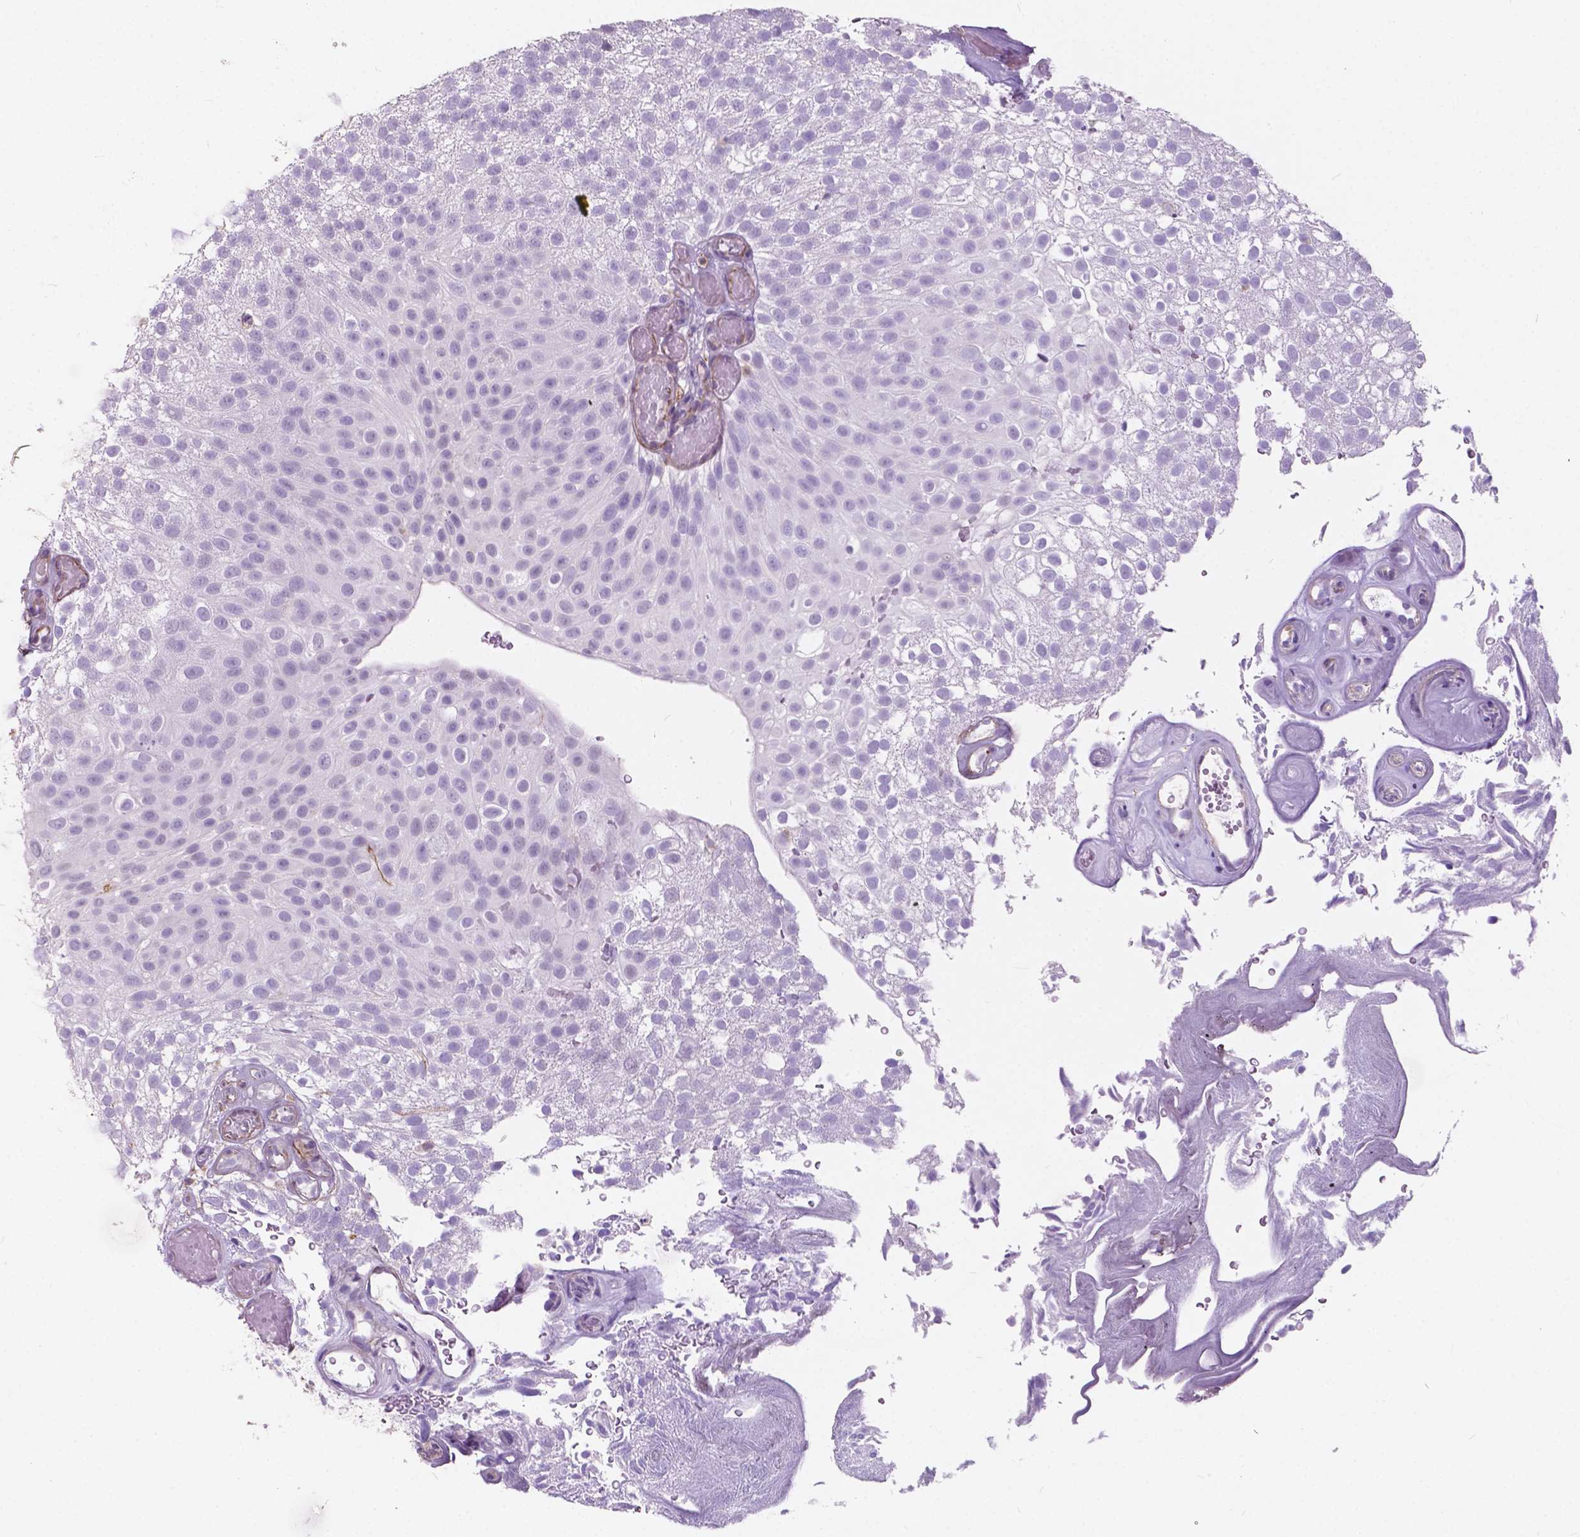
{"staining": {"intensity": "negative", "quantity": "none", "location": "none"}, "tissue": "urothelial cancer", "cell_type": "Tumor cells", "image_type": "cancer", "snomed": [{"axis": "morphology", "description": "Urothelial carcinoma, Low grade"}, {"axis": "topography", "description": "Urinary bladder"}], "caption": "Protein analysis of urothelial carcinoma (low-grade) demonstrates no significant positivity in tumor cells.", "gene": "AMOT", "patient": {"sex": "male", "age": 78}}